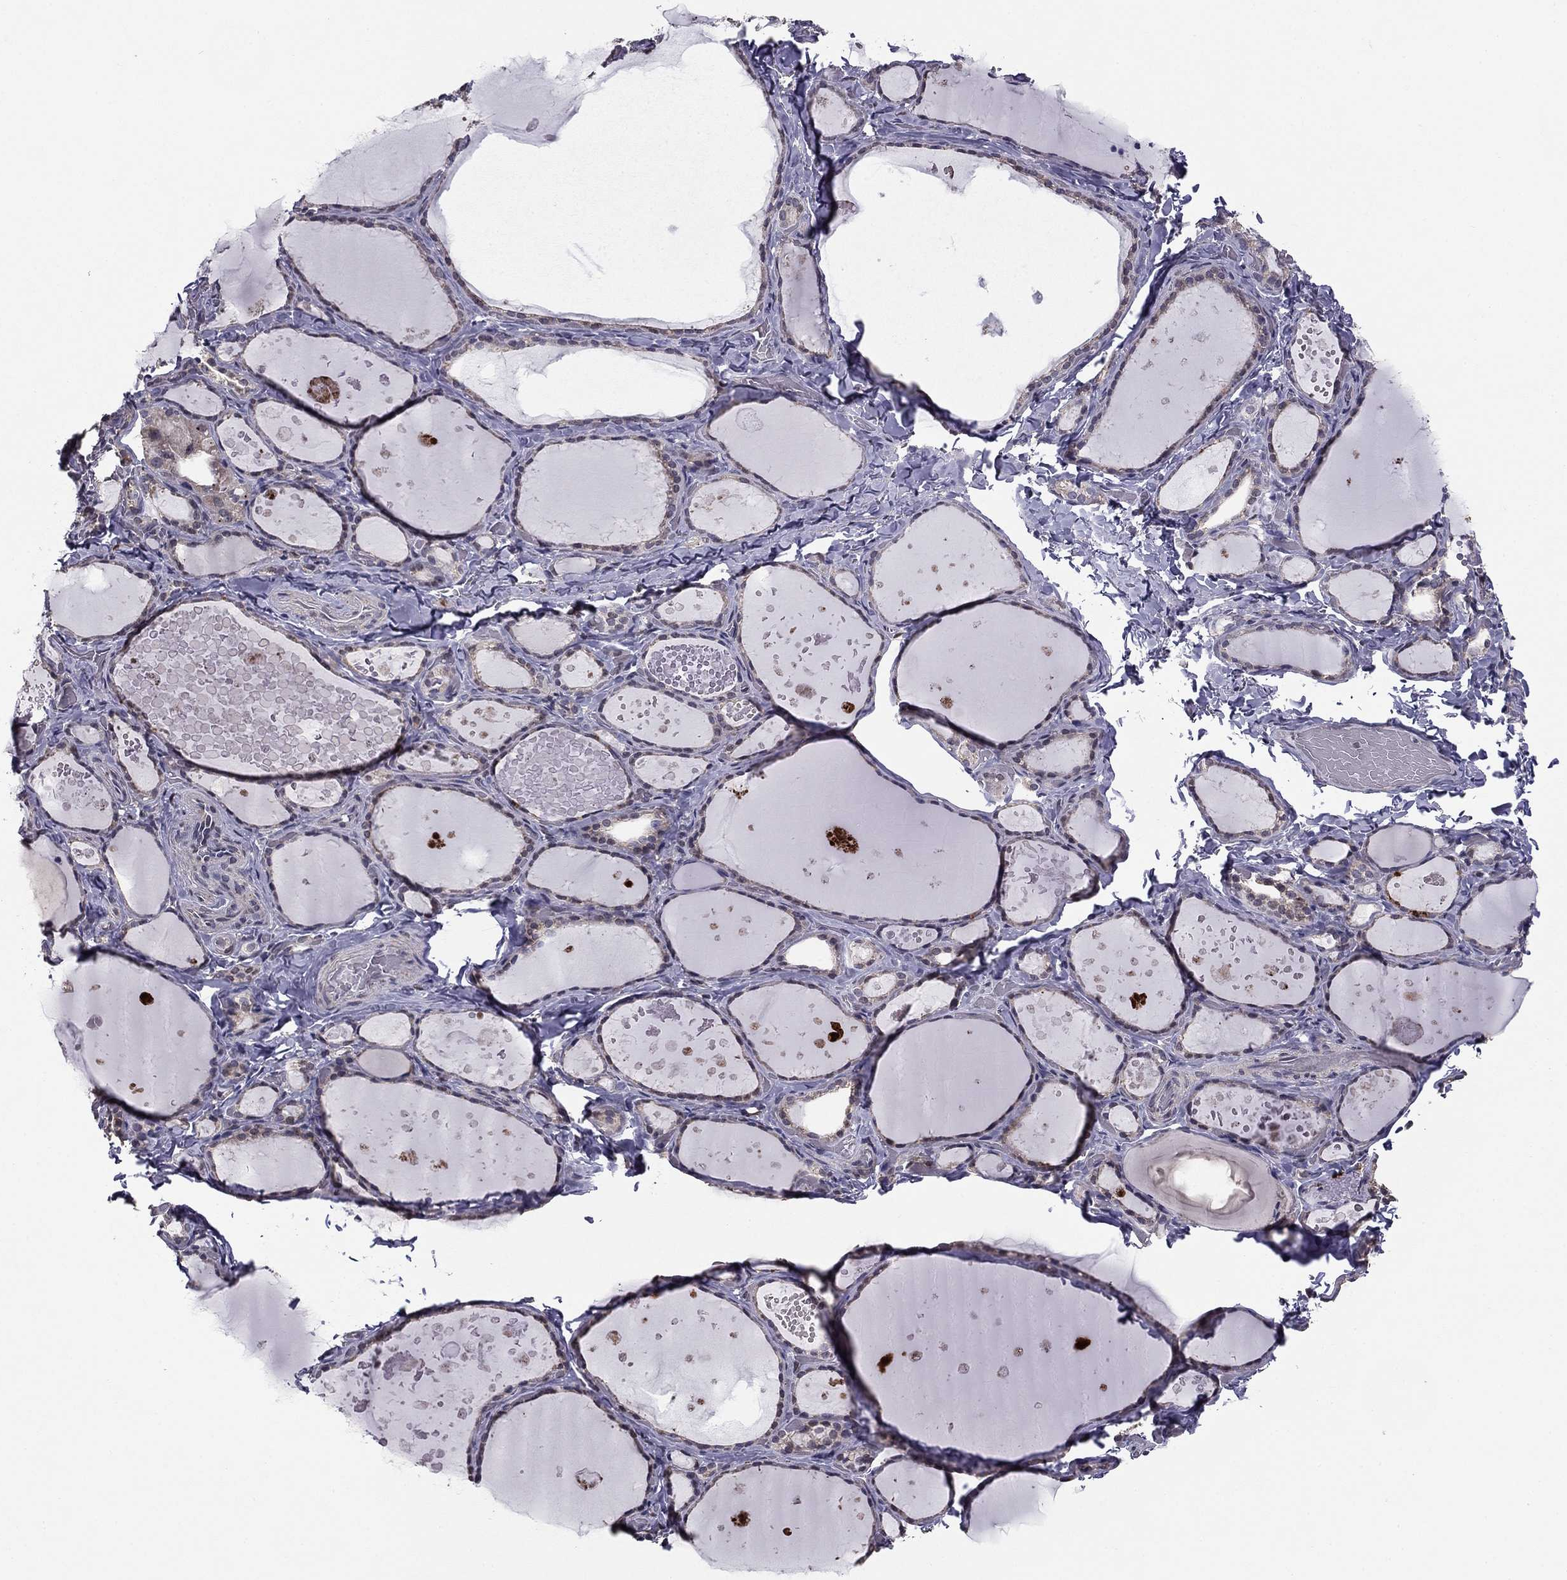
{"staining": {"intensity": "moderate", "quantity": "25%-75%", "location": "nuclear"}, "tissue": "thyroid gland", "cell_type": "Glandular cells", "image_type": "normal", "snomed": [{"axis": "morphology", "description": "Normal tissue, NOS"}, {"axis": "topography", "description": "Thyroid gland"}], "caption": "IHC (DAB) staining of normal thyroid gland shows moderate nuclear protein positivity in about 25%-75% of glandular cells.", "gene": "HCN1", "patient": {"sex": "female", "age": 56}}